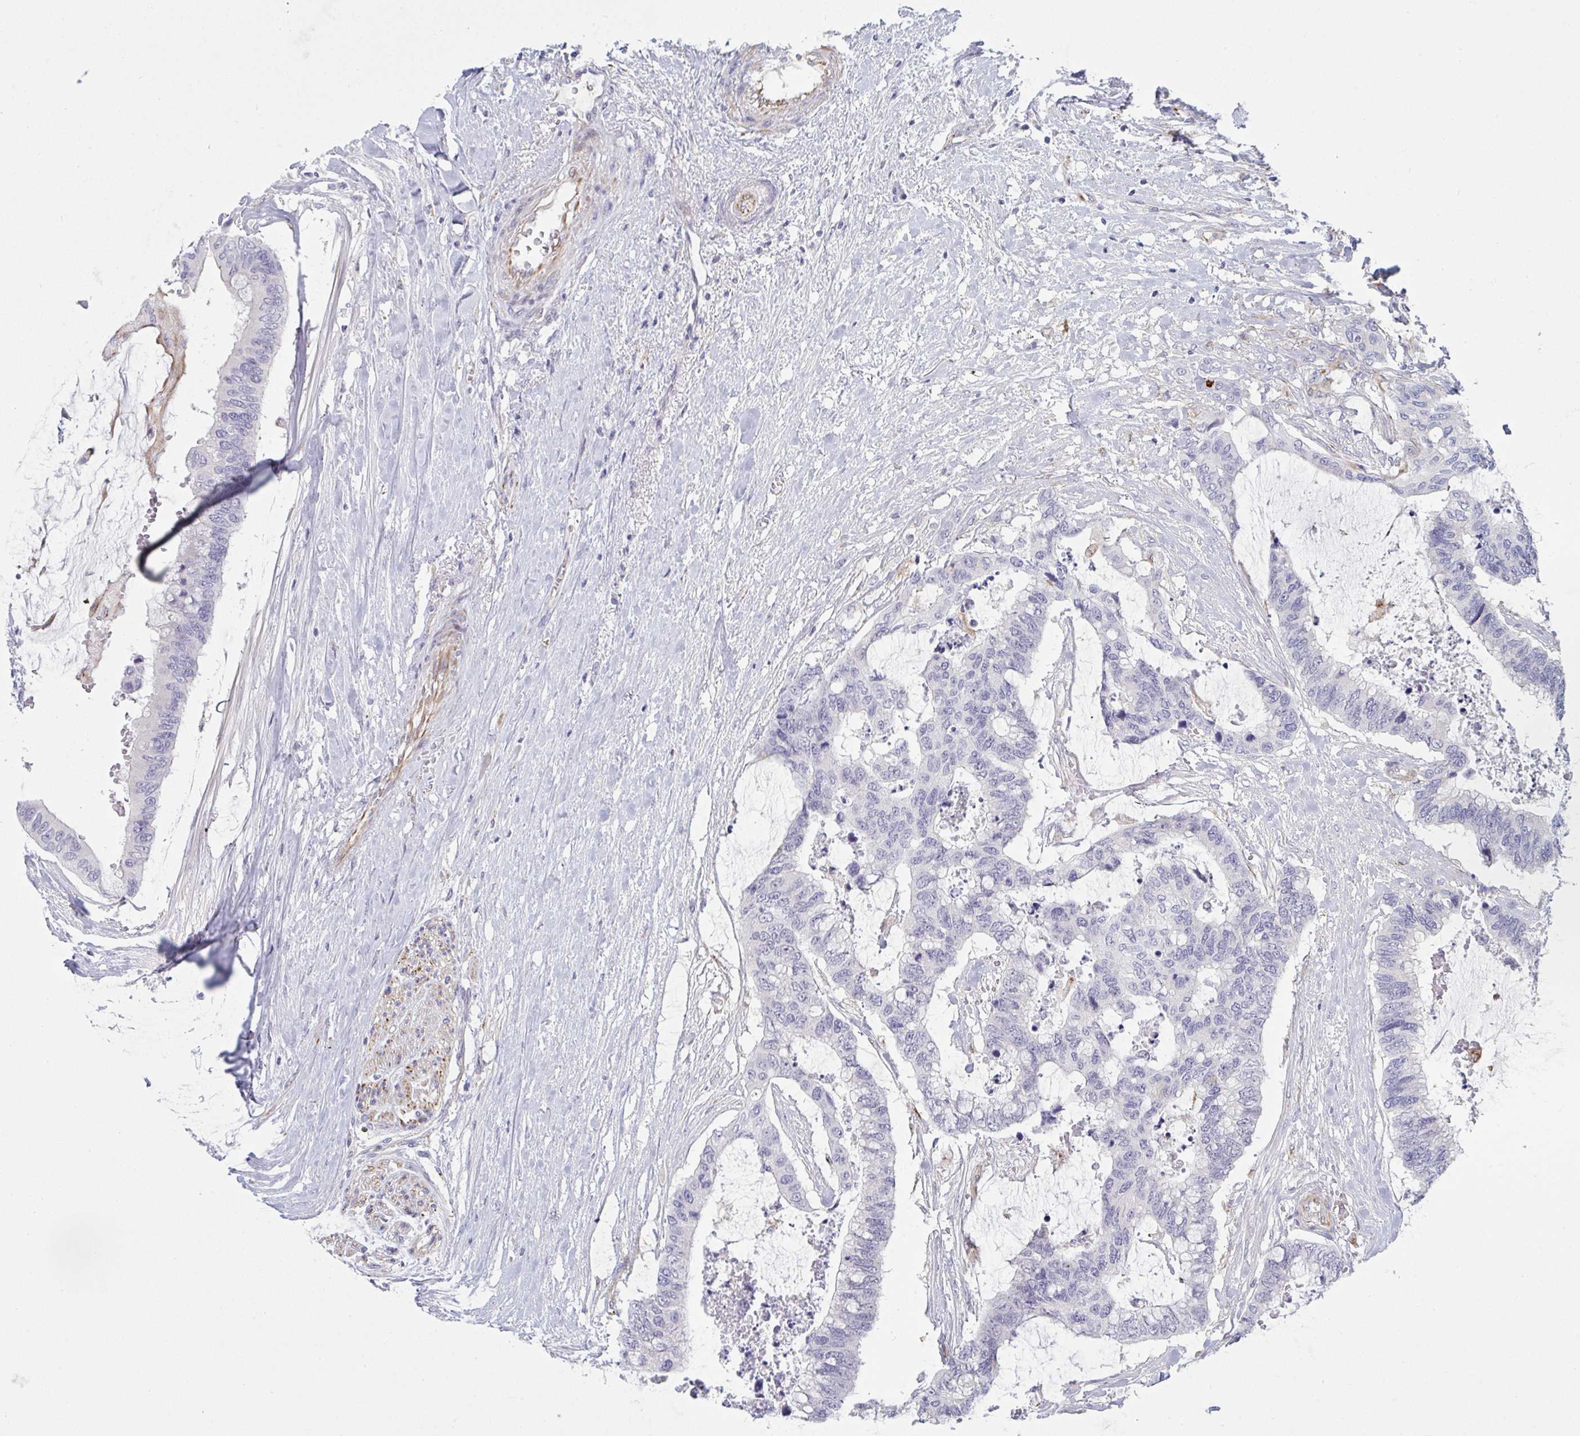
{"staining": {"intensity": "negative", "quantity": "none", "location": "none"}, "tissue": "colorectal cancer", "cell_type": "Tumor cells", "image_type": "cancer", "snomed": [{"axis": "morphology", "description": "Adenocarcinoma, NOS"}, {"axis": "topography", "description": "Rectum"}], "caption": "Immunohistochemistry histopathology image of adenocarcinoma (colorectal) stained for a protein (brown), which demonstrates no staining in tumor cells.", "gene": "DCBLD1", "patient": {"sex": "female", "age": 59}}